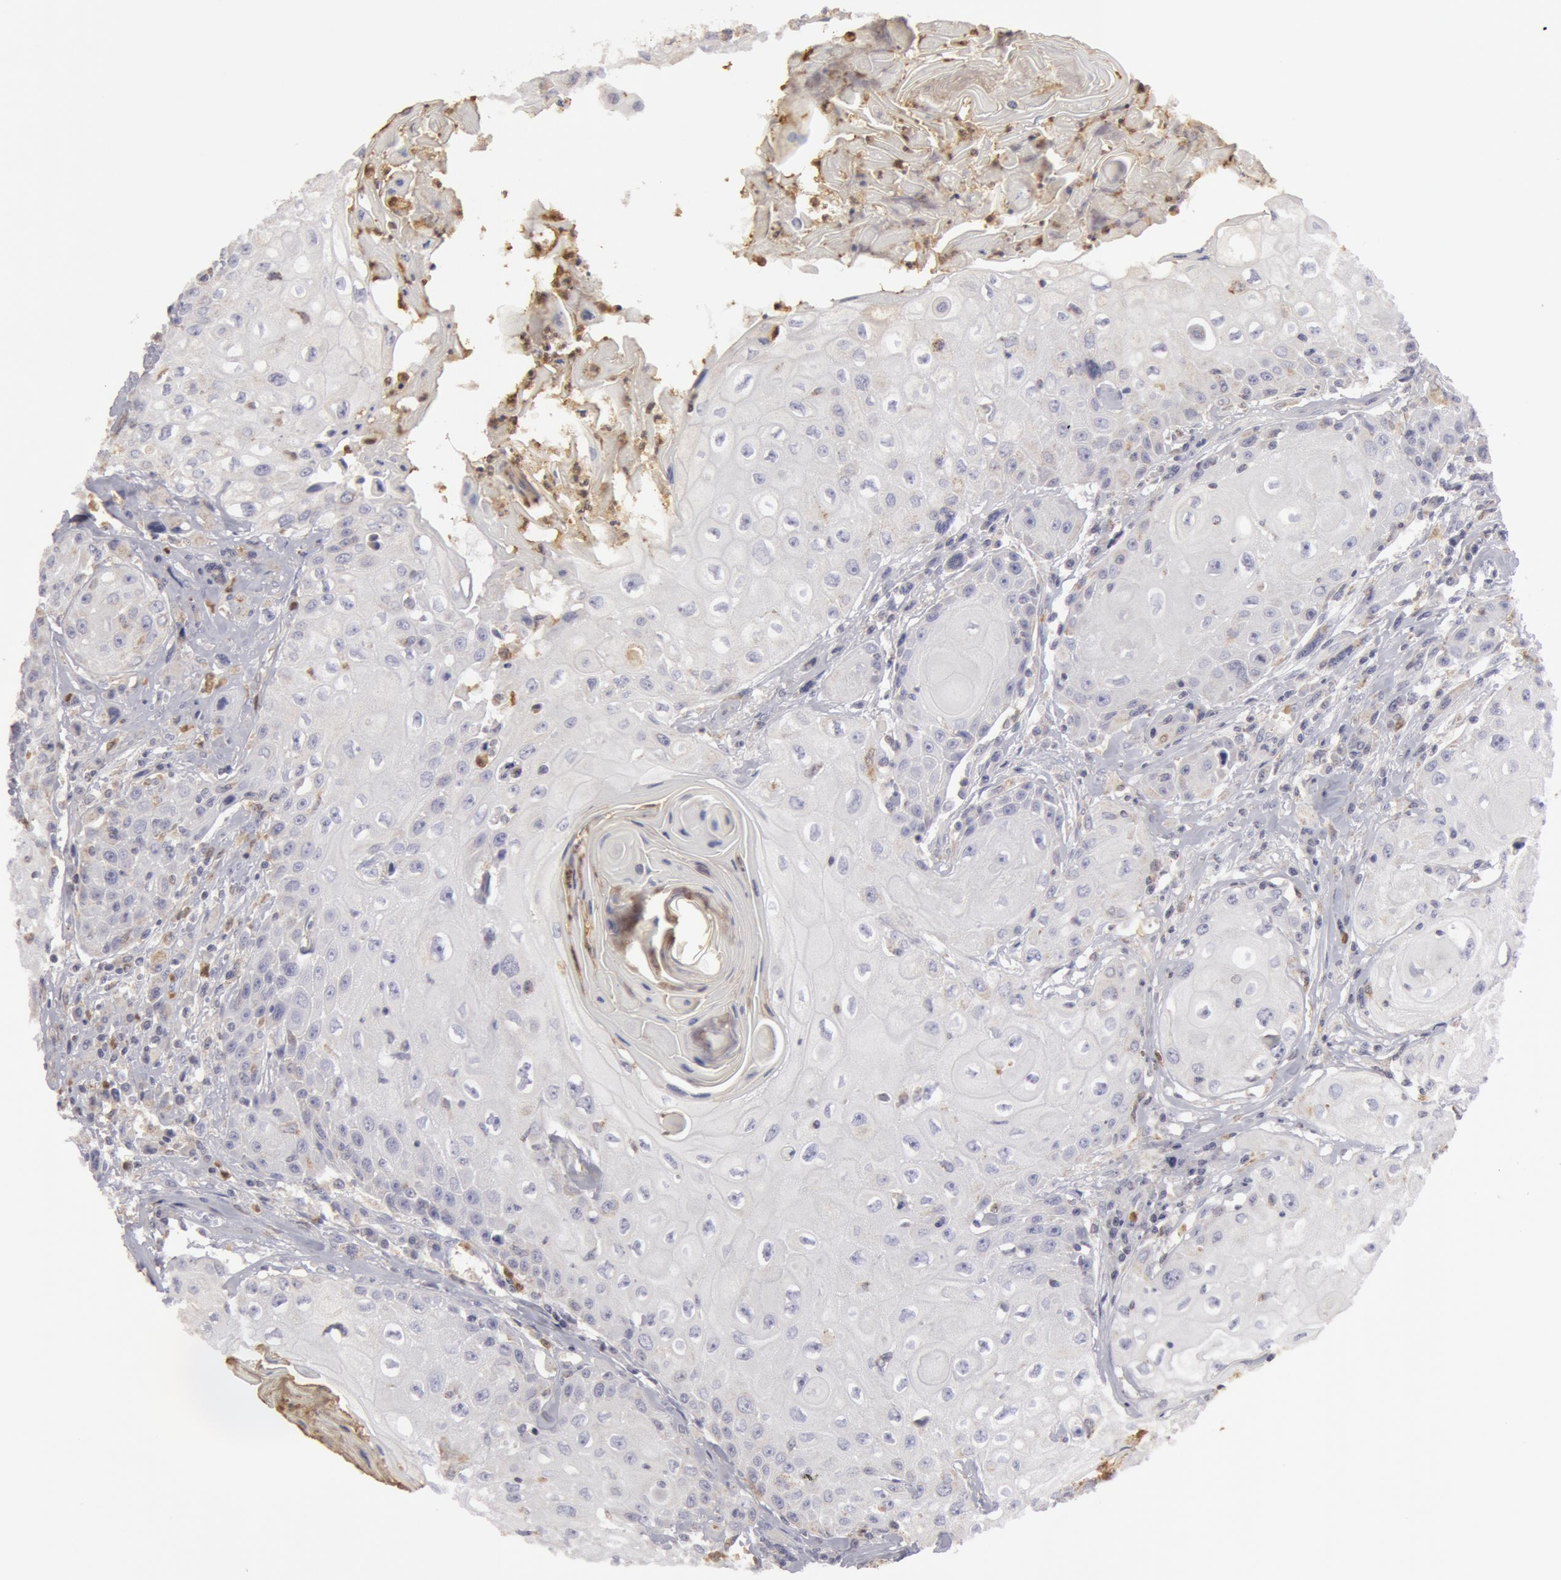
{"staining": {"intensity": "weak", "quantity": "<25%", "location": "cytoplasmic/membranous"}, "tissue": "head and neck cancer", "cell_type": "Tumor cells", "image_type": "cancer", "snomed": [{"axis": "morphology", "description": "Squamous cell carcinoma, NOS"}, {"axis": "topography", "description": "Oral tissue"}, {"axis": "topography", "description": "Head-Neck"}], "caption": "Immunohistochemistry of head and neck squamous cell carcinoma demonstrates no expression in tumor cells.", "gene": "CAT", "patient": {"sex": "female", "age": 82}}